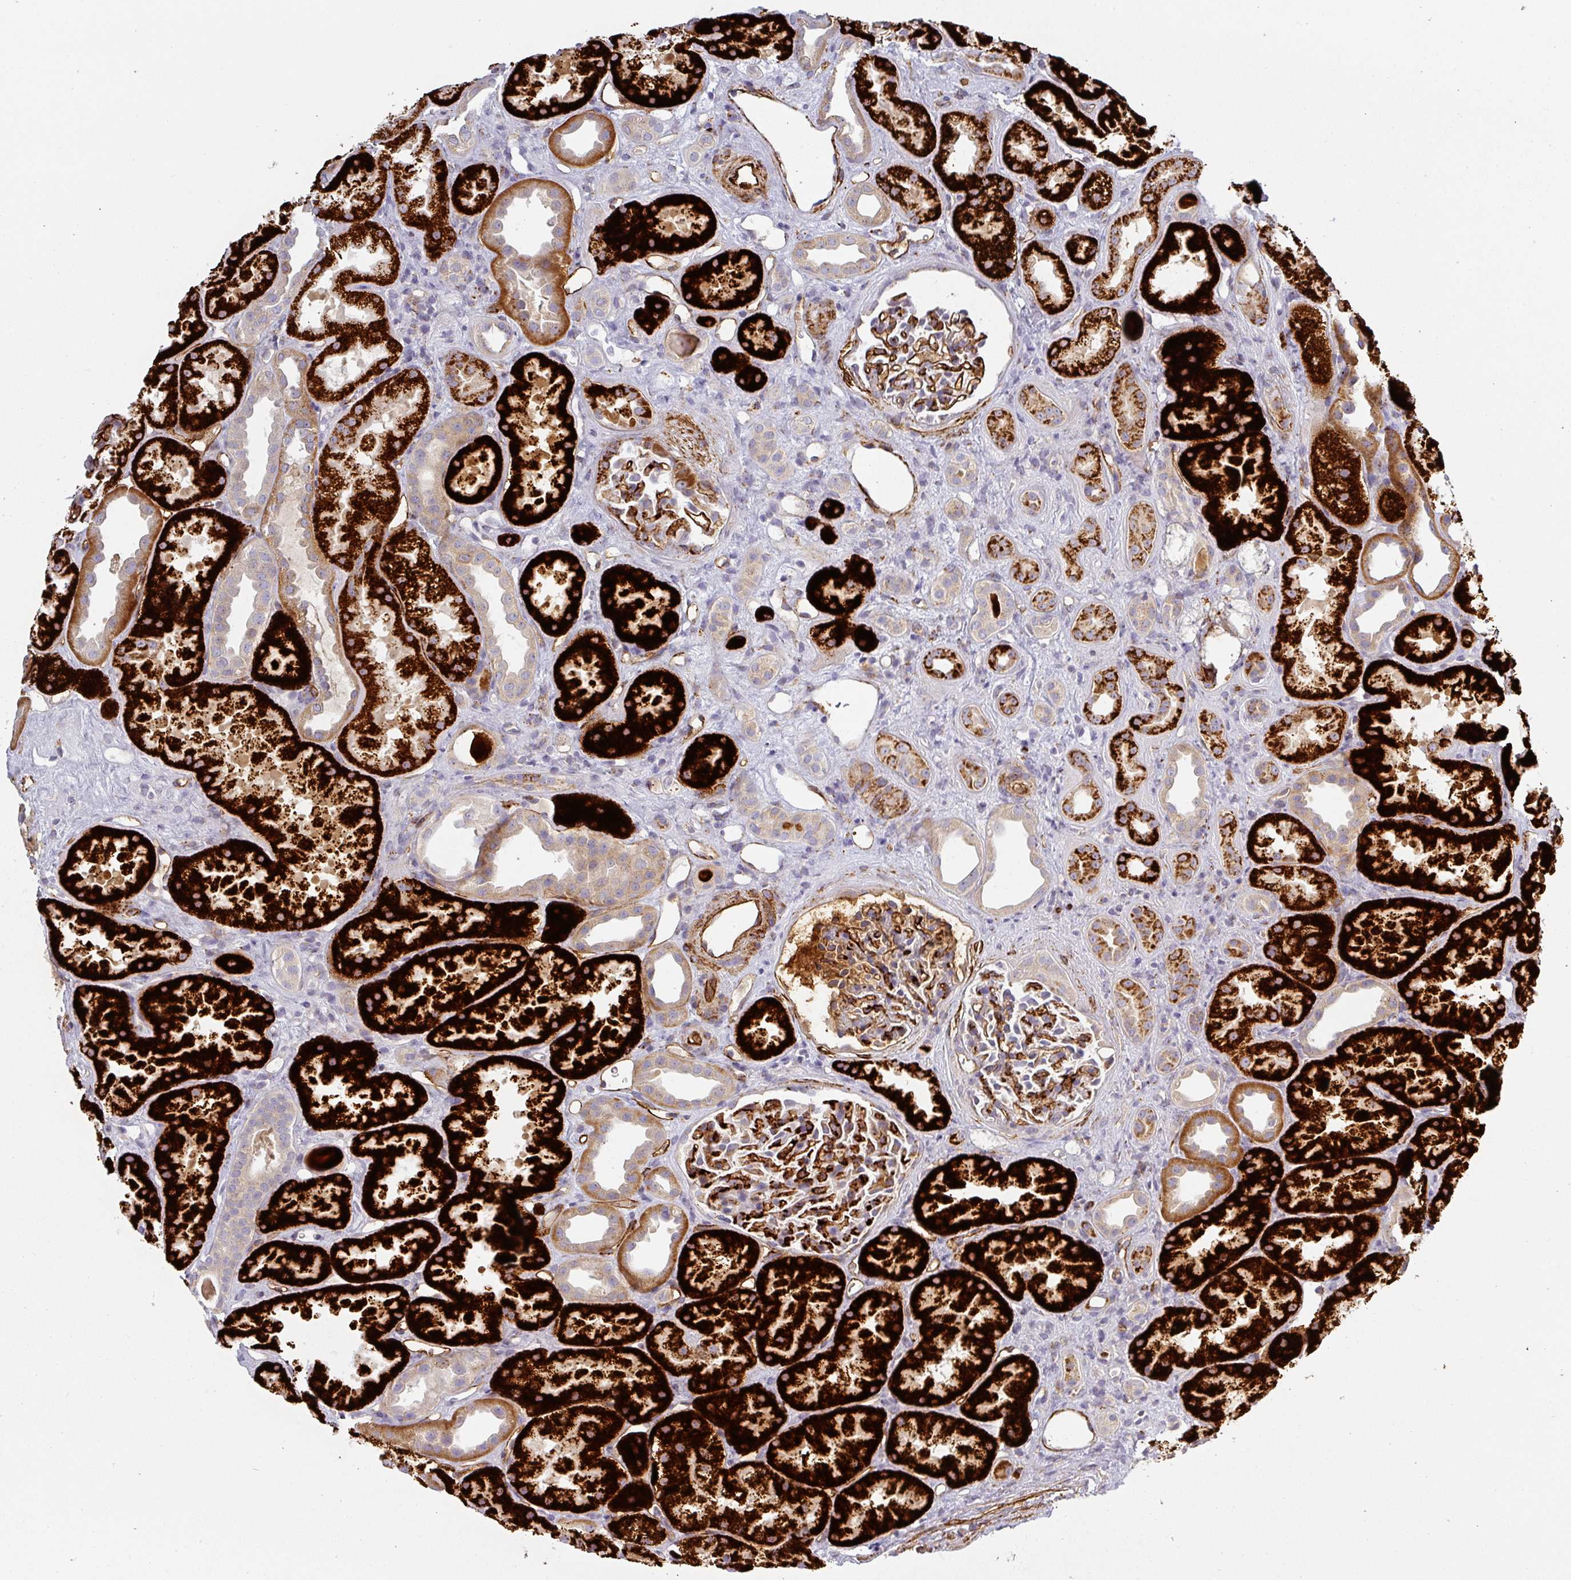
{"staining": {"intensity": "negative", "quantity": "none", "location": "none"}, "tissue": "kidney", "cell_type": "Cells in glomeruli", "image_type": "normal", "snomed": [{"axis": "morphology", "description": "Normal tissue, NOS"}, {"axis": "topography", "description": "Kidney"}], "caption": "Immunohistochemistry (IHC) photomicrograph of normal human kidney stained for a protein (brown), which reveals no staining in cells in glomeruli. (Stains: DAB immunohistochemistry (IHC) with hematoxylin counter stain, Microscopy: brightfield microscopy at high magnification).", "gene": "PRODH2", "patient": {"sex": "male", "age": 61}}